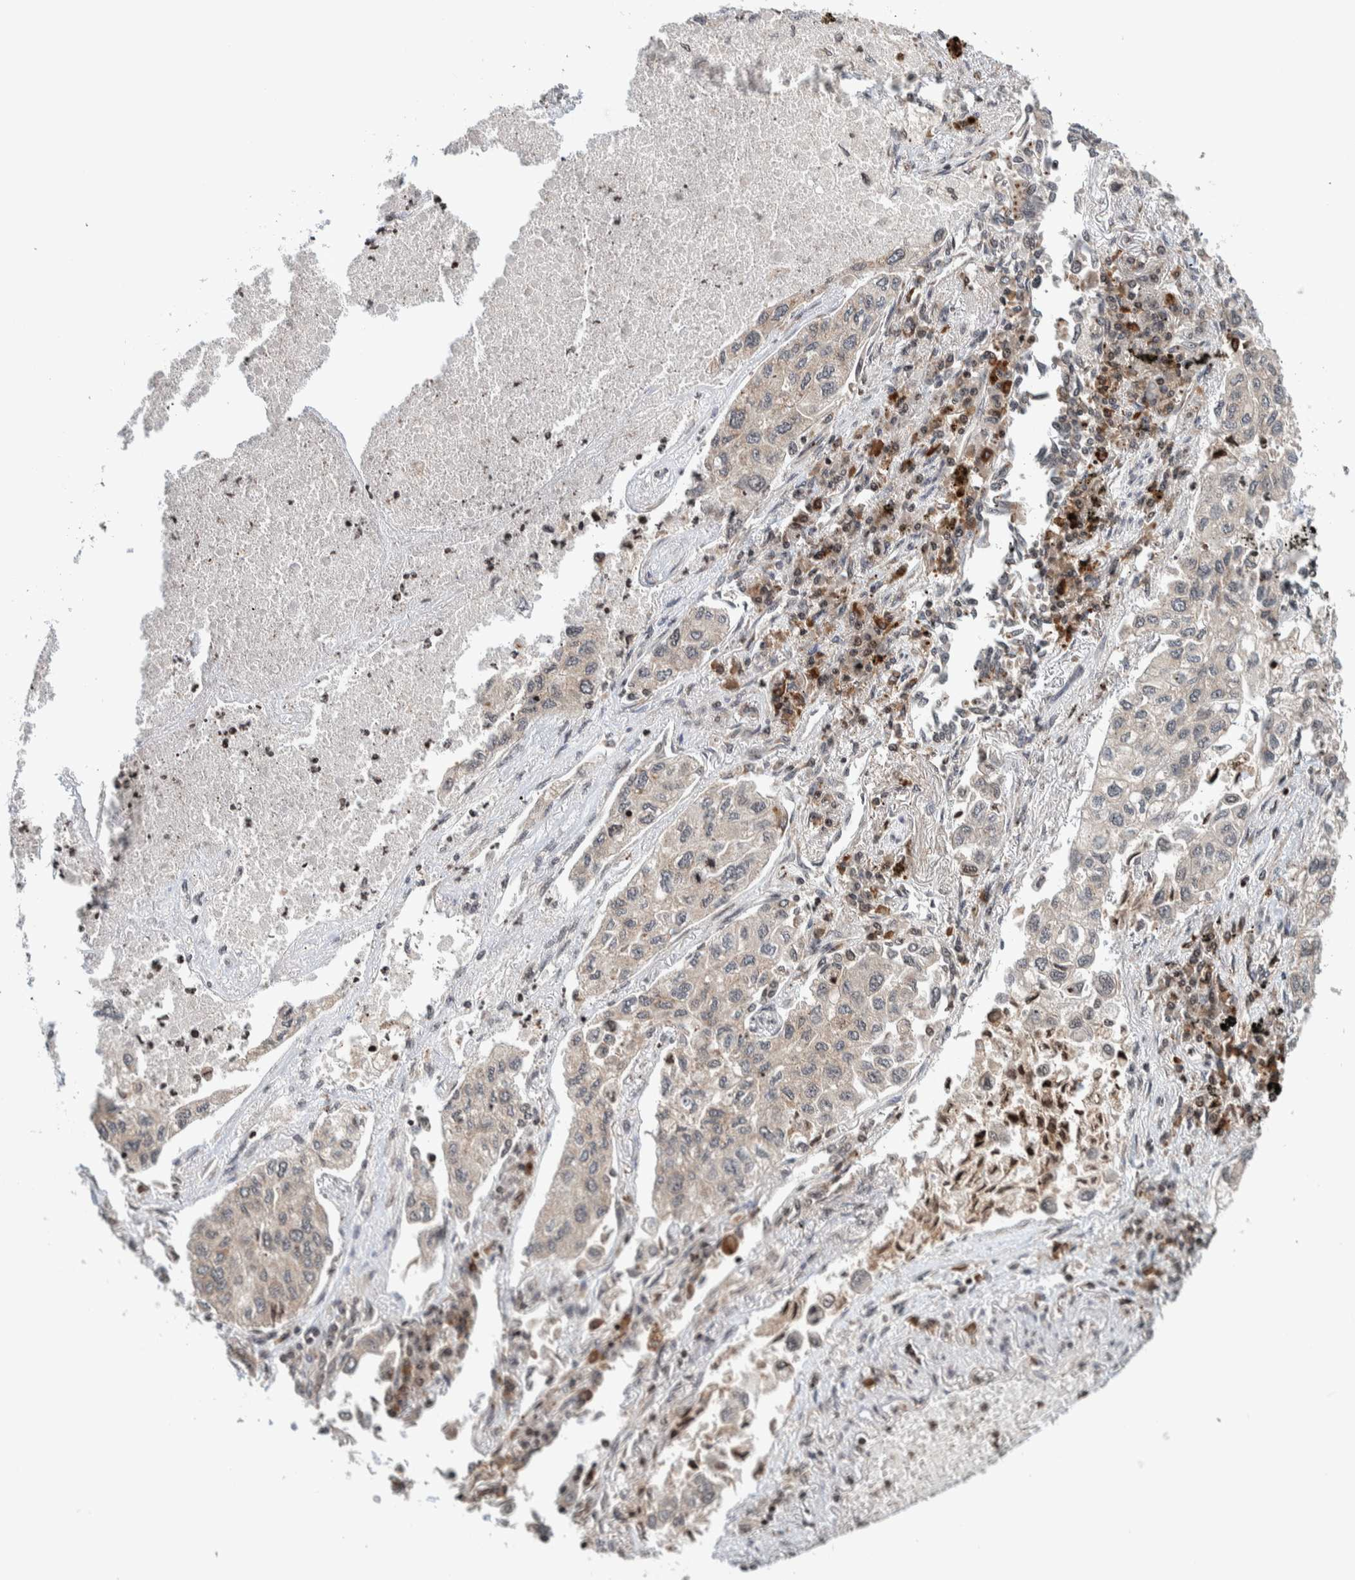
{"staining": {"intensity": "weak", "quantity": "25%-75%", "location": "cytoplasmic/membranous"}, "tissue": "lung cancer", "cell_type": "Tumor cells", "image_type": "cancer", "snomed": [{"axis": "morphology", "description": "Inflammation, NOS"}, {"axis": "morphology", "description": "Adenocarcinoma, NOS"}, {"axis": "topography", "description": "Lung"}], "caption": "DAB (3,3'-diaminobenzidine) immunohistochemical staining of human lung cancer (adenocarcinoma) reveals weak cytoplasmic/membranous protein staining in about 25%-75% of tumor cells. The protein is shown in brown color, while the nuclei are stained blue.", "gene": "CCDC182", "patient": {"sex": "male", "age": 63}}